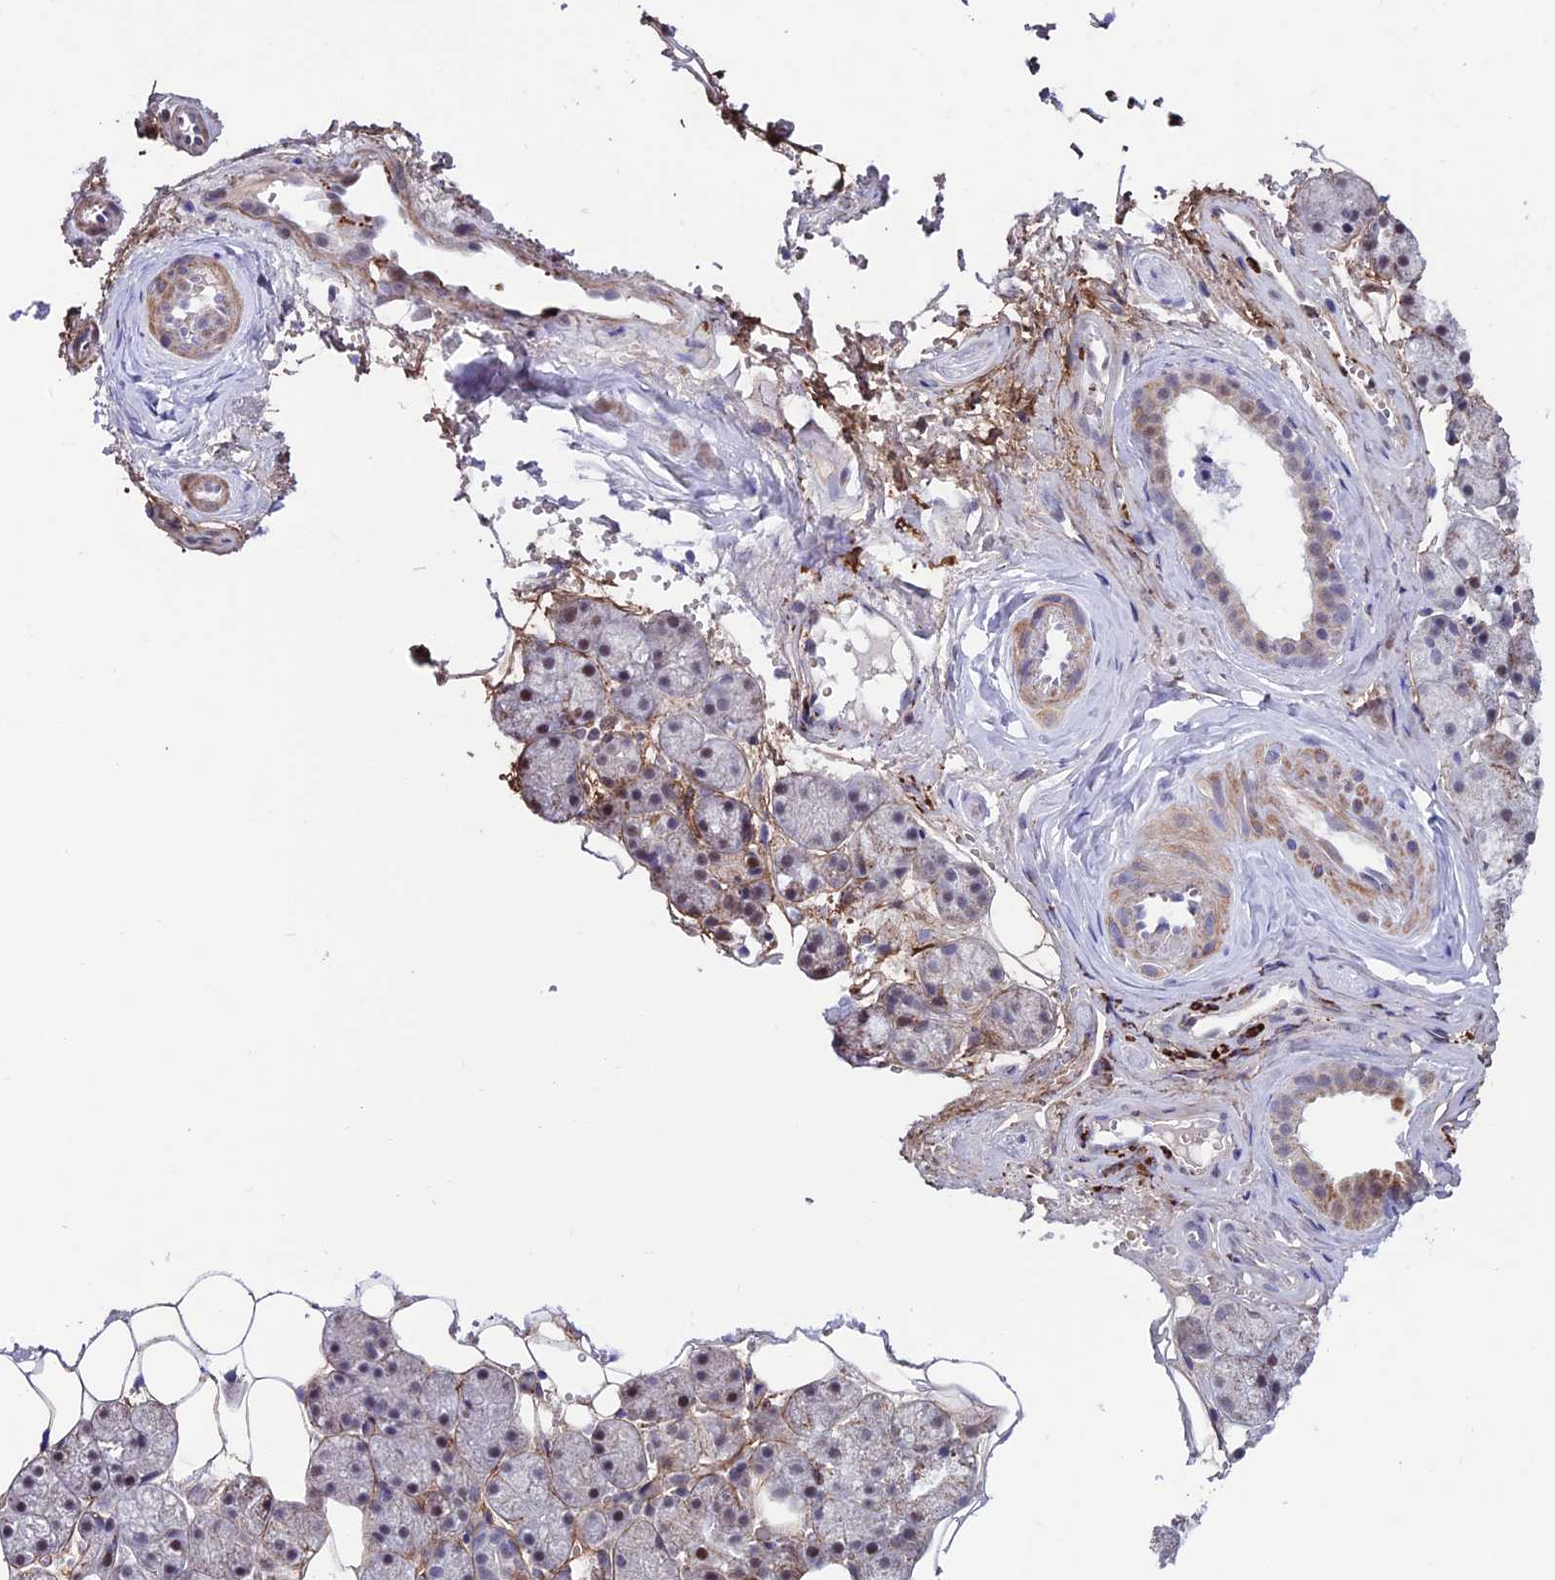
{"staining": {"intensity": "moderate", "quantity": "<25%", "location": "cytoplasmic/membranous"}, "tissue": "salivary gland", "cell_type": "Glandular cells", "image_type": "normal", "snomed": [{"axis": "morphology", "description": "Normal tissue, NOS"}, {"axis": "topography", "description": "Salivary gland"}], "caption": "Protein expression analysis of unremarkable salivary gland demonstrates moderate cytoplasmic/membranous staining in approximately <25% of glandular cells.", "gene": "COL6A6", "patient": {"sex": "male", "age": 62}}